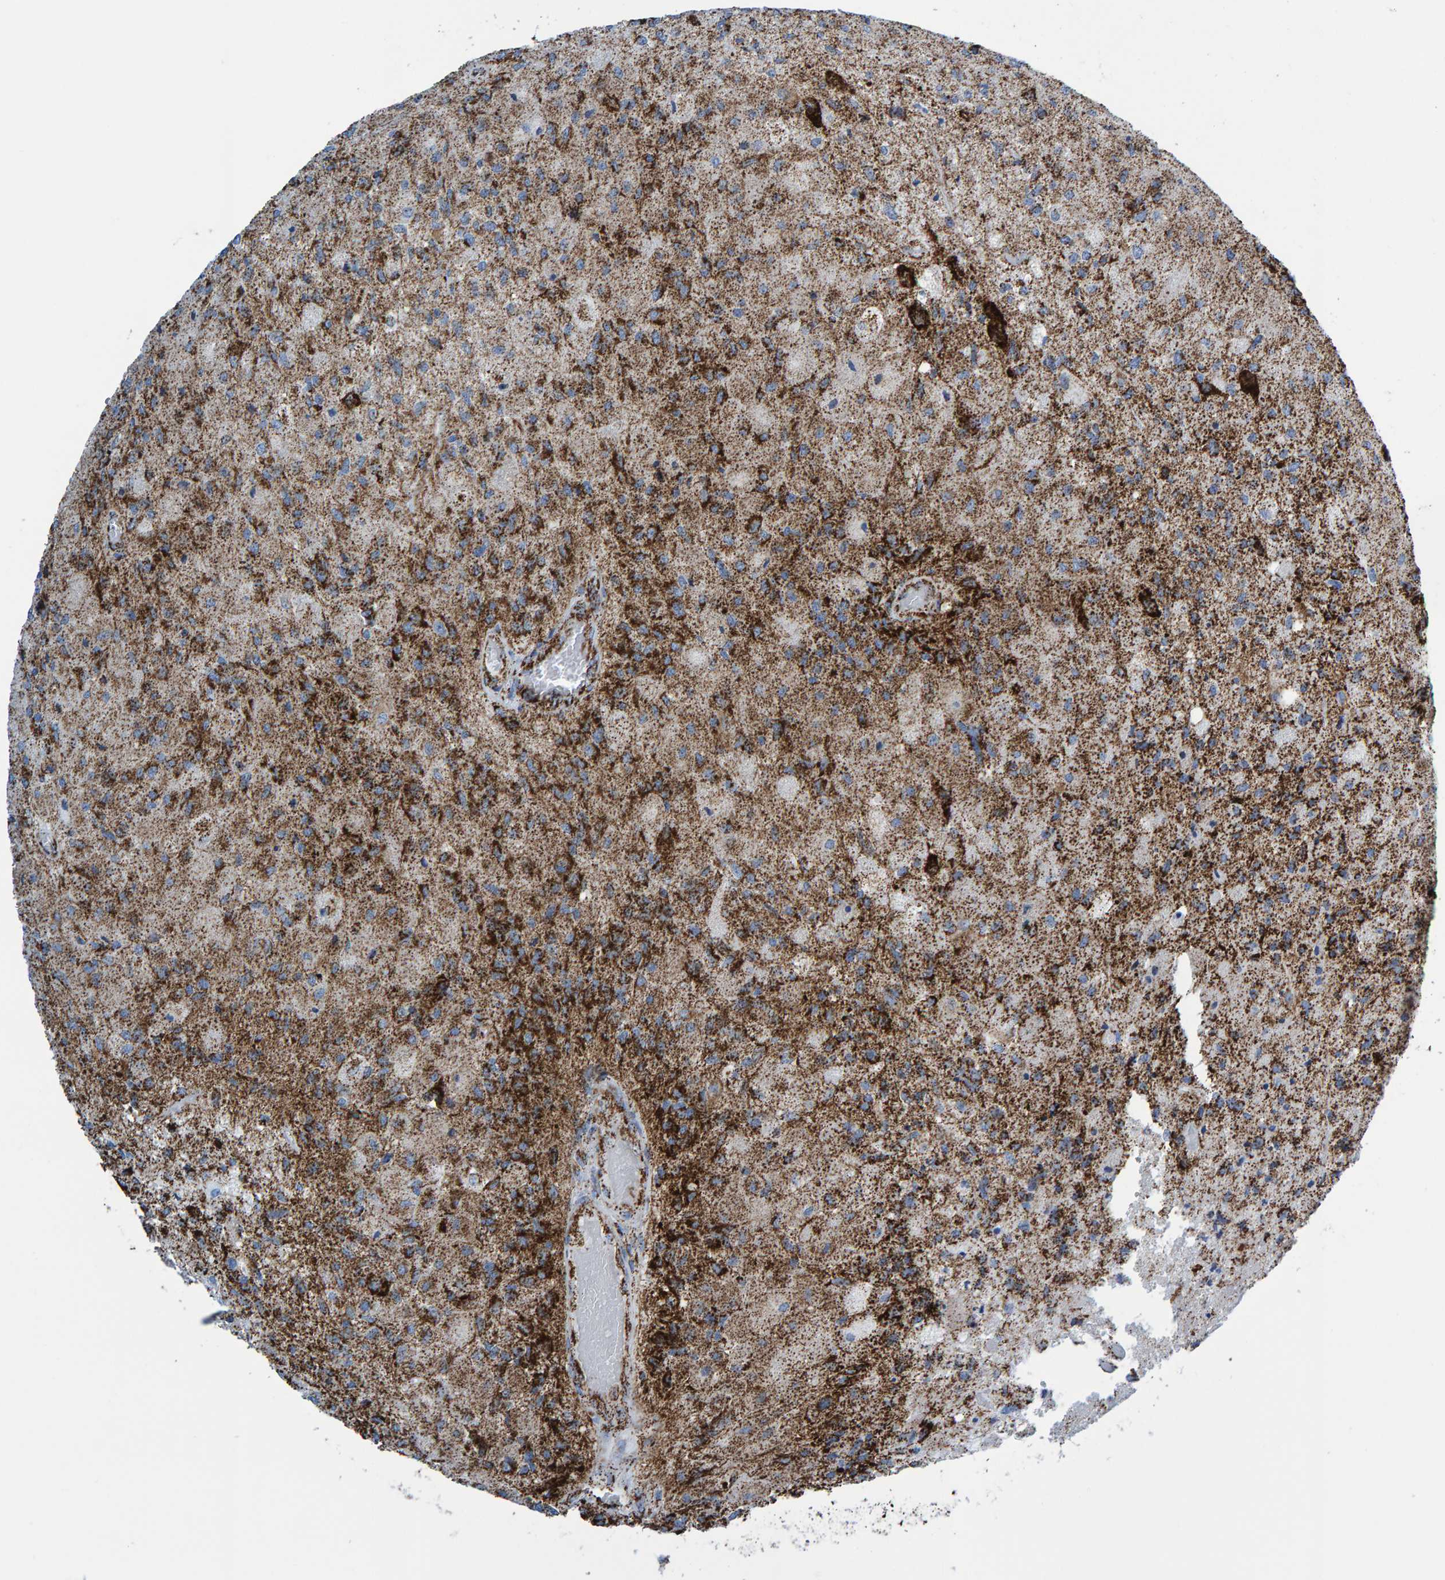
{"staining": {"intensity": "strong", "quantity": "25%-75%", "location": "cytoplasmic/membranous"}, "tissue": "glioma", "cell_type": "Tumor cells", "image_type": "cancer", "snomed": [{"axis": "morphology", "description": "Normal tissue, NOS"}, {"axis": "morphology", "description": "Glioma, malignant, High grade"}, {"axis": "topography", "description": "Cerebral cortex"}], "caption": "High-grade glioma (malignant) was stained to show a protein in brown. There is high levels of strong cytoplasmic/membranous staining in approximately 25%-75% of tumor cells. (DAB (3,3'-diaminobenzidine) = brown stain, brightfield microscopy at high magnification).", "gene": "ENSG00000262660", "patient": {"sex": "male", "age": 77}}